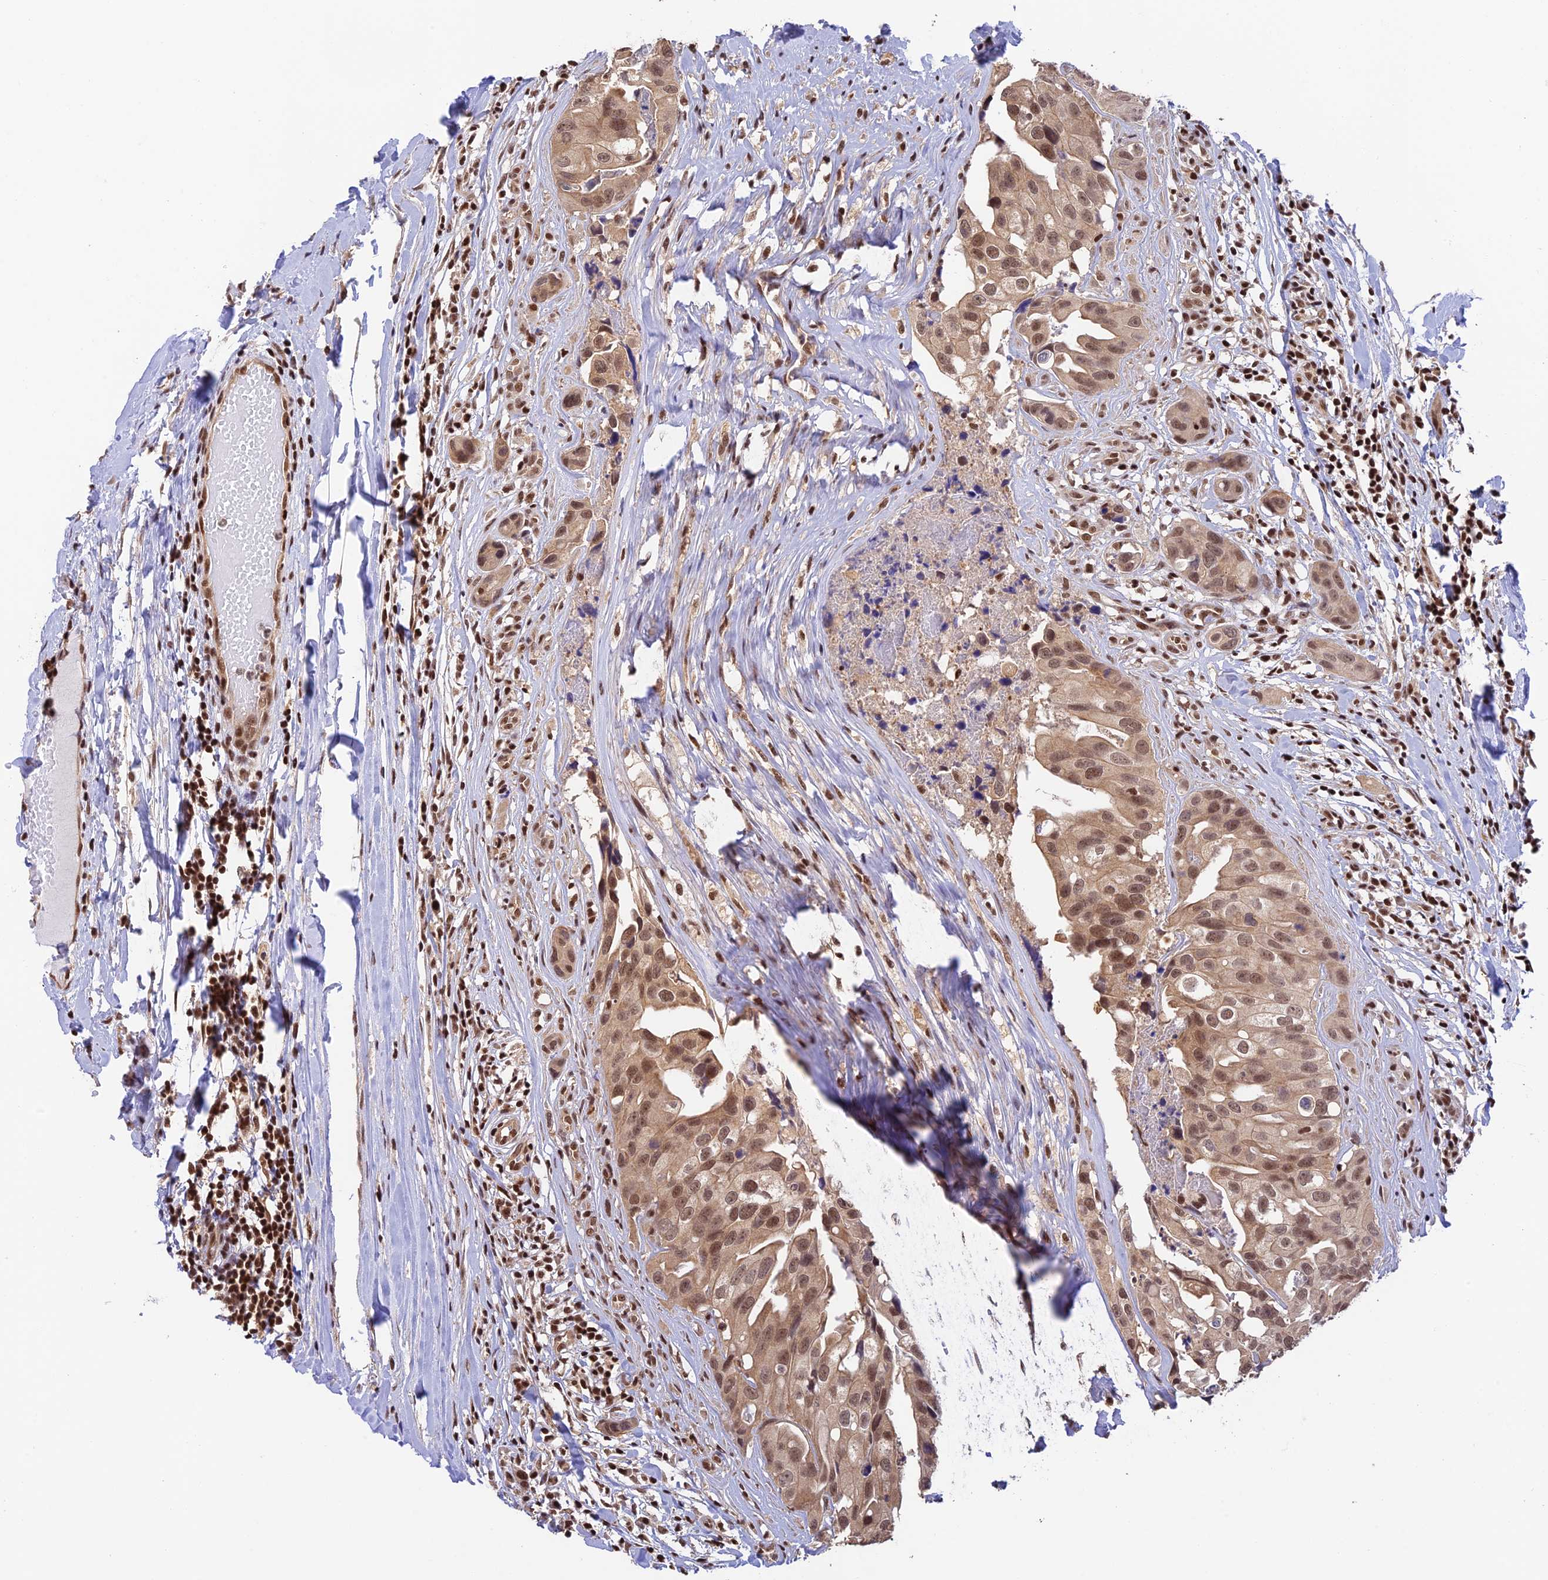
{"staining": {"intensity": "moderate", "quantity": ">75%", "location": "cytoplasmic/membranous,nuclear"}, "tissue": "head and neck cancer", "cell_type": "Tumor cells", "image_type": "cancer", "snomed": [{"axis": "morphology", "description": "Adenocarcinoma, NOS"}, {"axis": "morphology", "description": "Adenocarcinoma, metastatic, NOS"}, {"axis": "topography", "description": "Head-Neck"}], "caption": "Adenocarcinoma (head and neck) stained with DAB immunohistochemistry (IHC) reveals medium levels of moderate cytoplasmic/membranous and nuclear positivity in approximately >75% of tumor cells. (Brightfield microscopy of DAB IHC at high magnification).", "gene": "THAP11", "patient": {"sex": "male", "age": 75}}